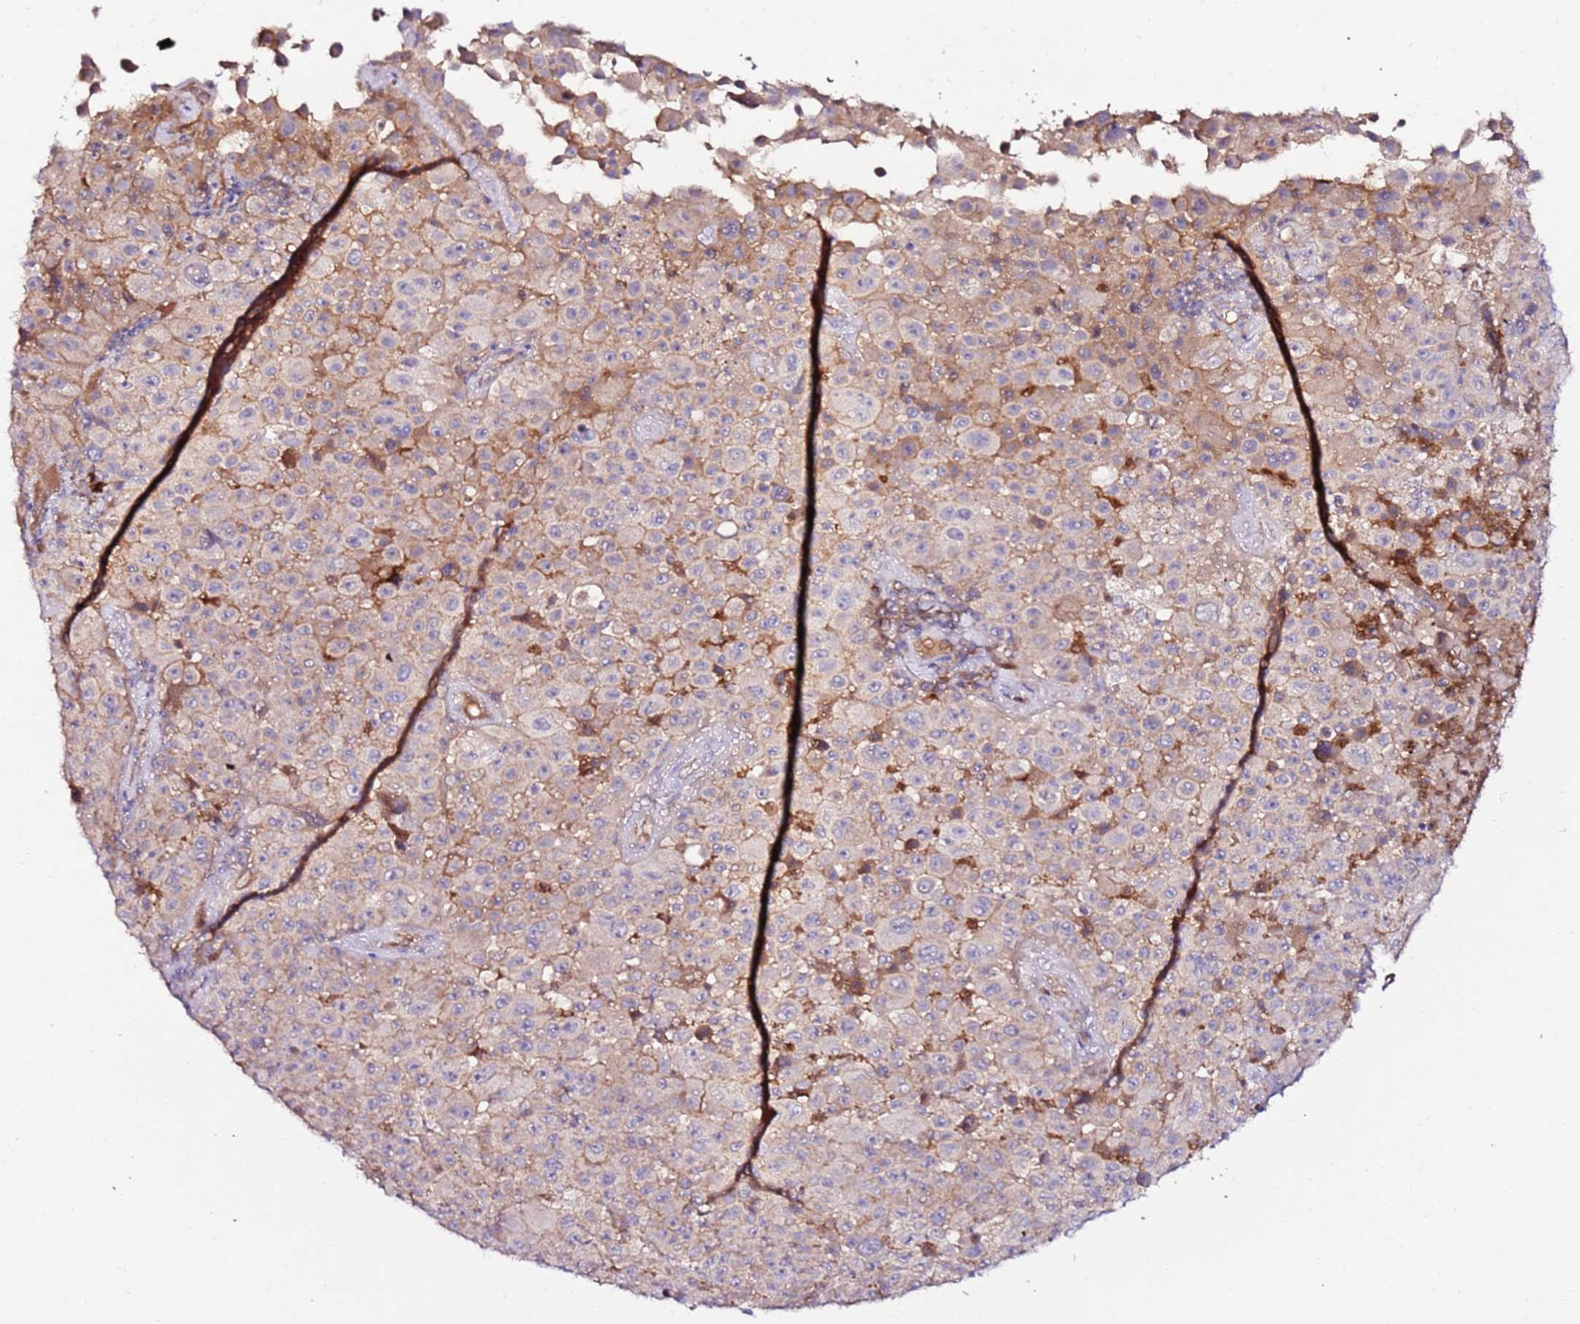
{"staining": {"intensity": "weak", "quantity": "<25%", "location": "cytoplasmic/membranous"}, "tissue": "melanoma", "cell_type": "Tumor cells", "image_type": "cancer", "snomed": [{"axis": "morphology", "description": "Malignant melanoma, Metastatic site"}, {"axis": "topography", "description": "Lymph node"}], "caption": "Tumor cells show no significant protein positivity in malignant melanoma (metastatic site). The staining was performed using DAB to visualize the protein expression in brown, while the nuclei were stained in blue with hematoxylin (Magnification: 20x).", "gene": "FLVCR1", "patient": {"sex": "male", "age": 62}}